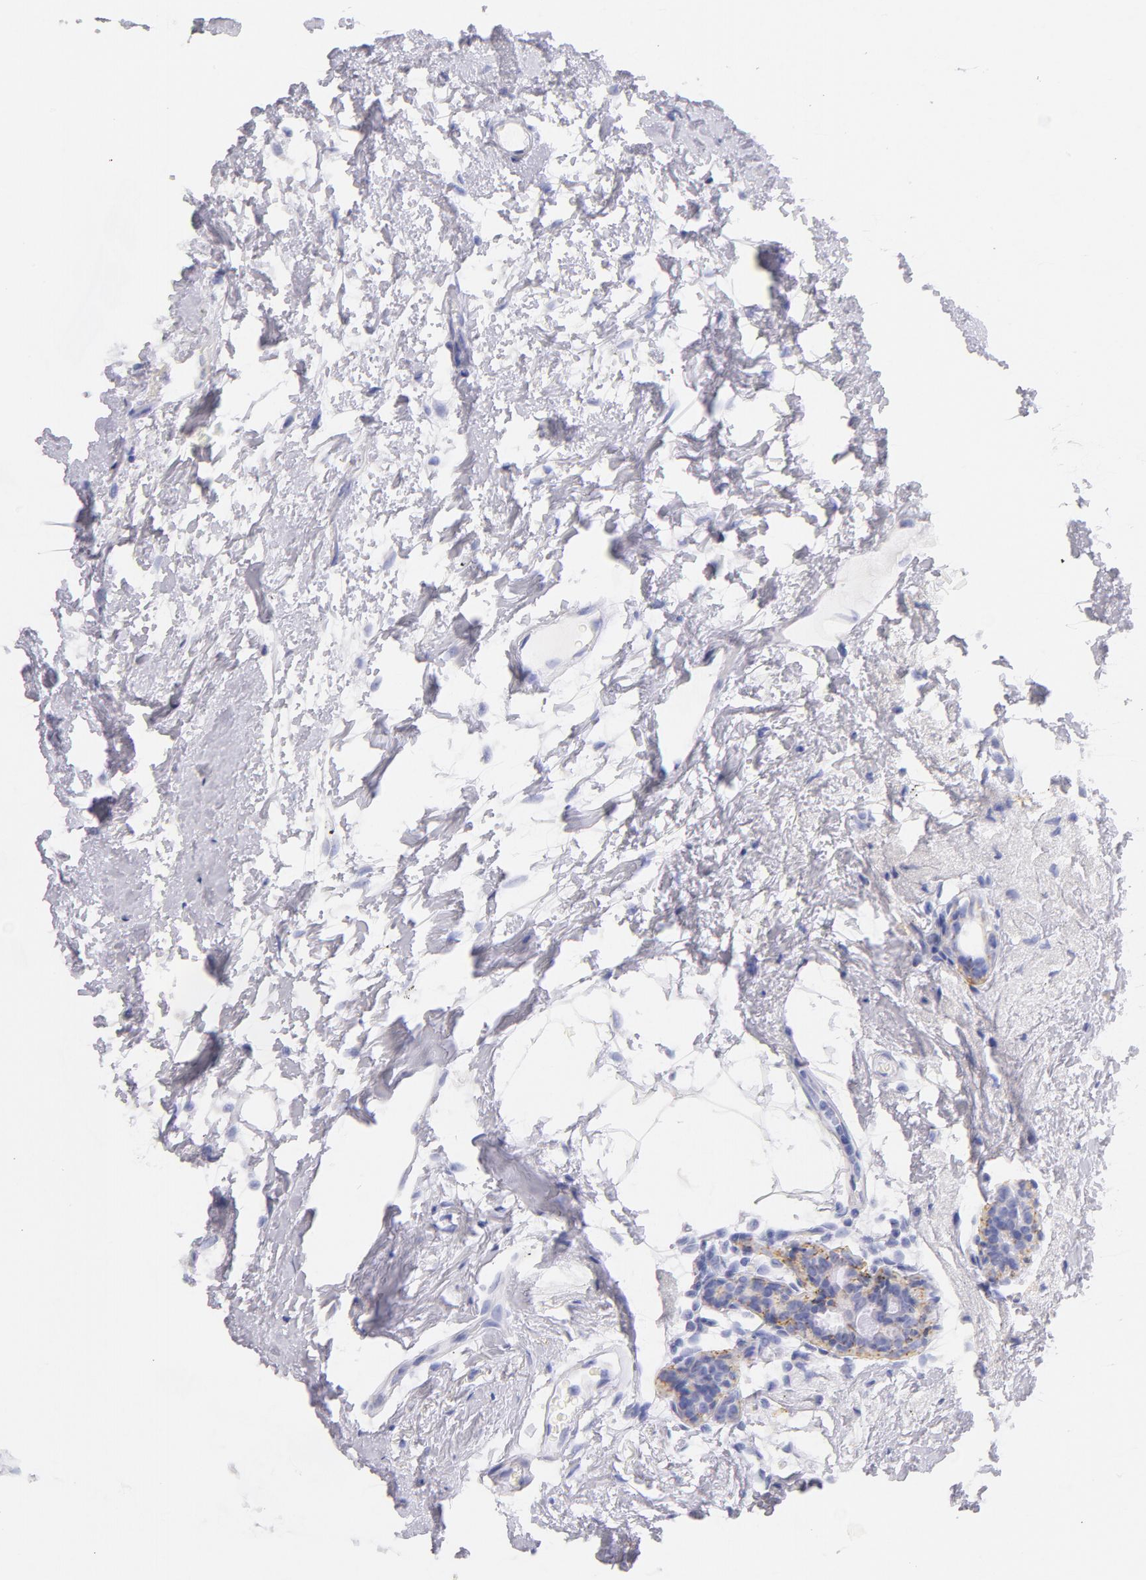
{"staining": {"intensity": "weak", "quantity": ">75%", "location": "cytoplasmic/membranous"}, "tissue": "breast cancer", "cell_type": "Tumor cells", "image_type": "cancer", "snomed": [{"axis": "morphology", "description": "Duct carcinoma"}, {"axis": "topography", "description": "Breast"}], "caption": "About >75% of tumor cells in human breast infiltrating ductal carcinoma show weak cytoplasmic/membranous protein positivity as visualized by brown immunohistochemical staining.", "gene": "CD44", "patient": {"sex": "female", "age": 64}}